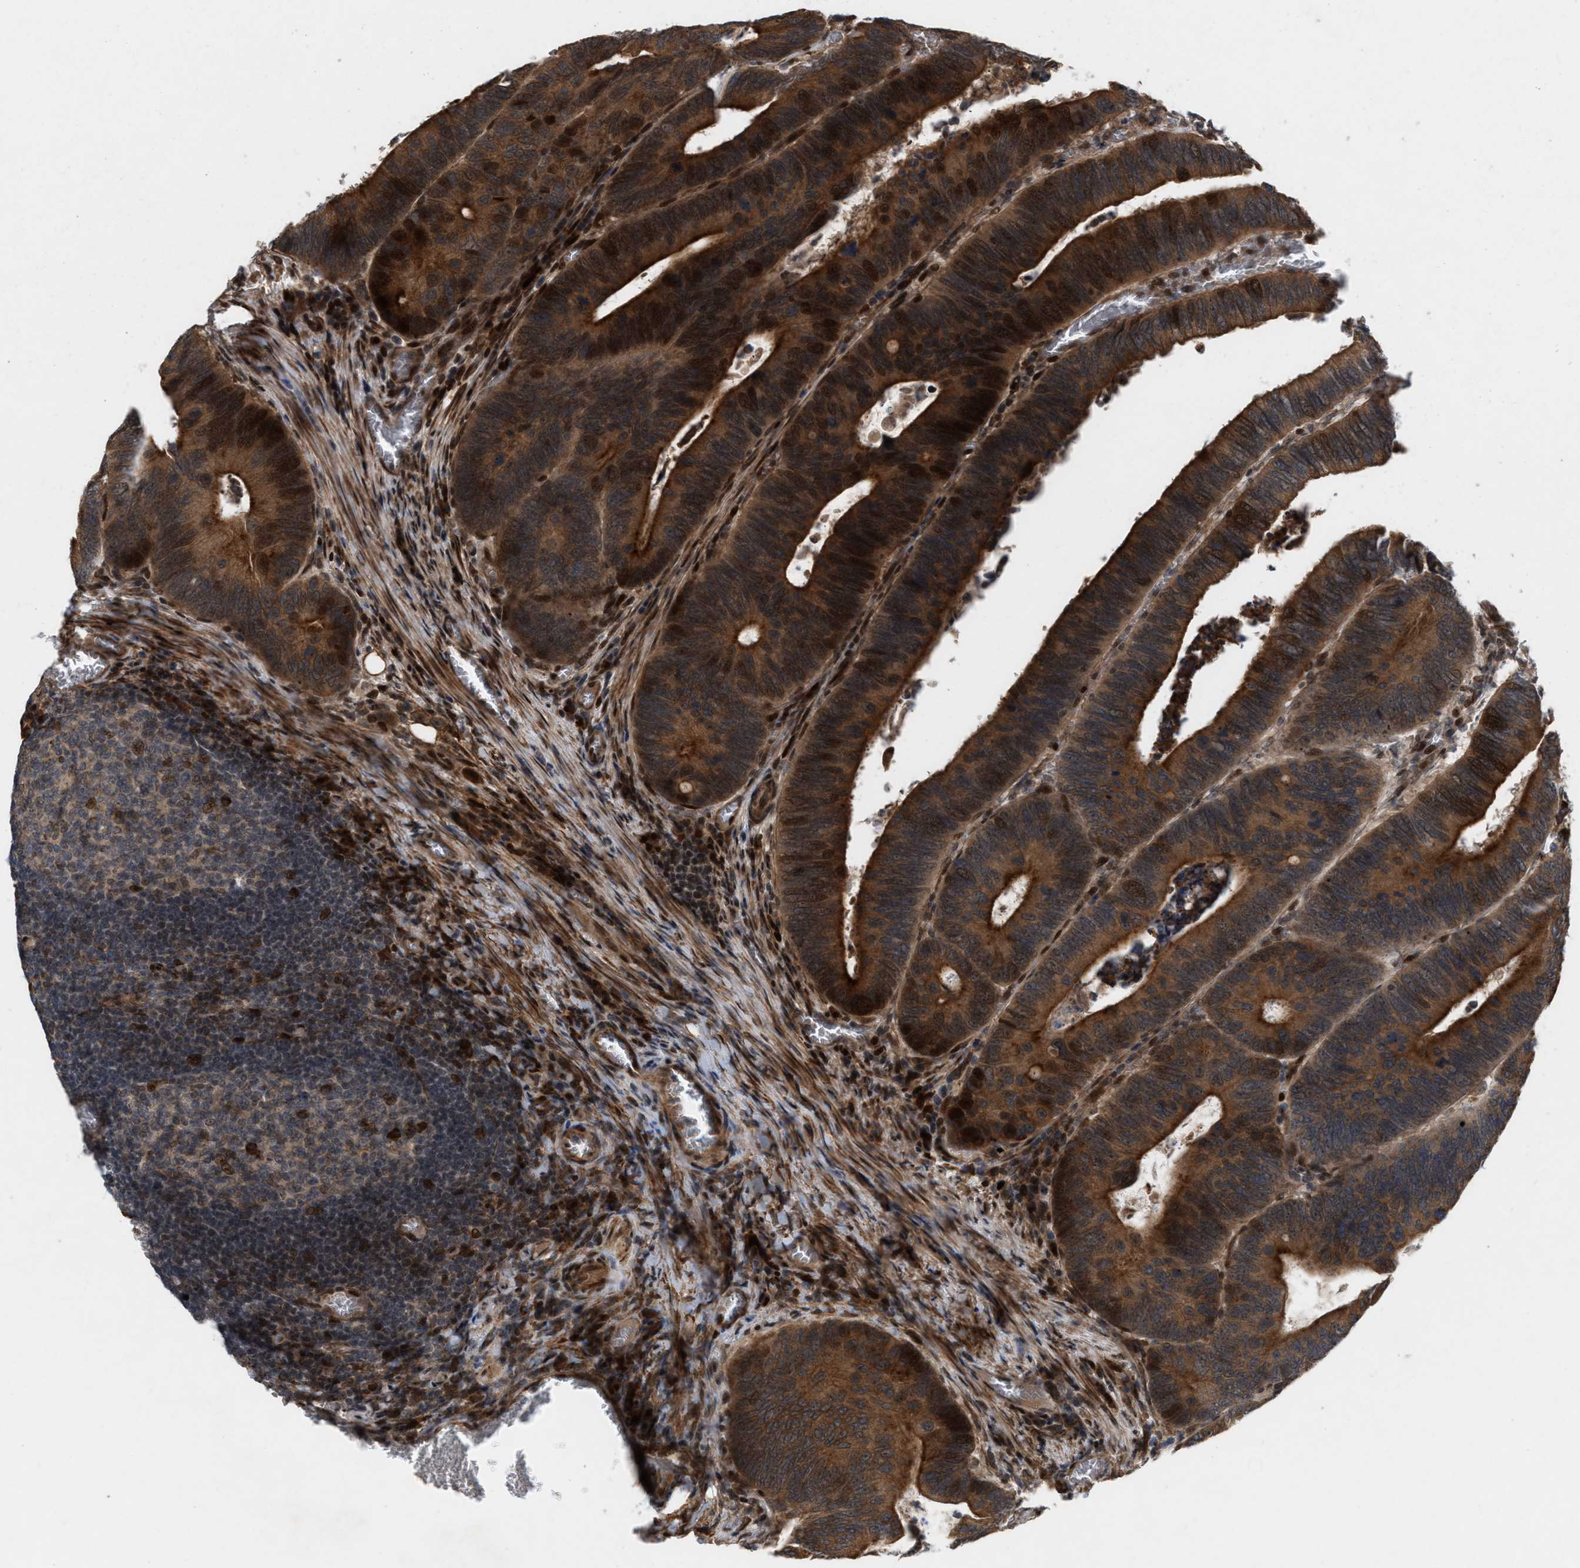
{"staining": {"intensity": "strong", "quantity": ">75%", "location": "cytoplasmic/membranous,nuclear"}, "tissue": "colorectal cancer", "cell_type": "Tumor cells", "image_type": "cancer", "snomed": [{"axis": "morphology", "description": "Inflammation, NOS"}, {"axis": "morphology", "description": "Adenocarcinoma, NOS"}, {"axis": "topography", "description": "Colon"}], "caption": "The photomicrograph demonstrates immunohistochemical staining of colorectal cancer (adenocarcinoma). There is strong cytoplasmic/membranous and nuclear staining is identified in approximately >75% of tumor cells.", "gene": "MFSD6", "patient": {"sex": "male", "age": 72}}